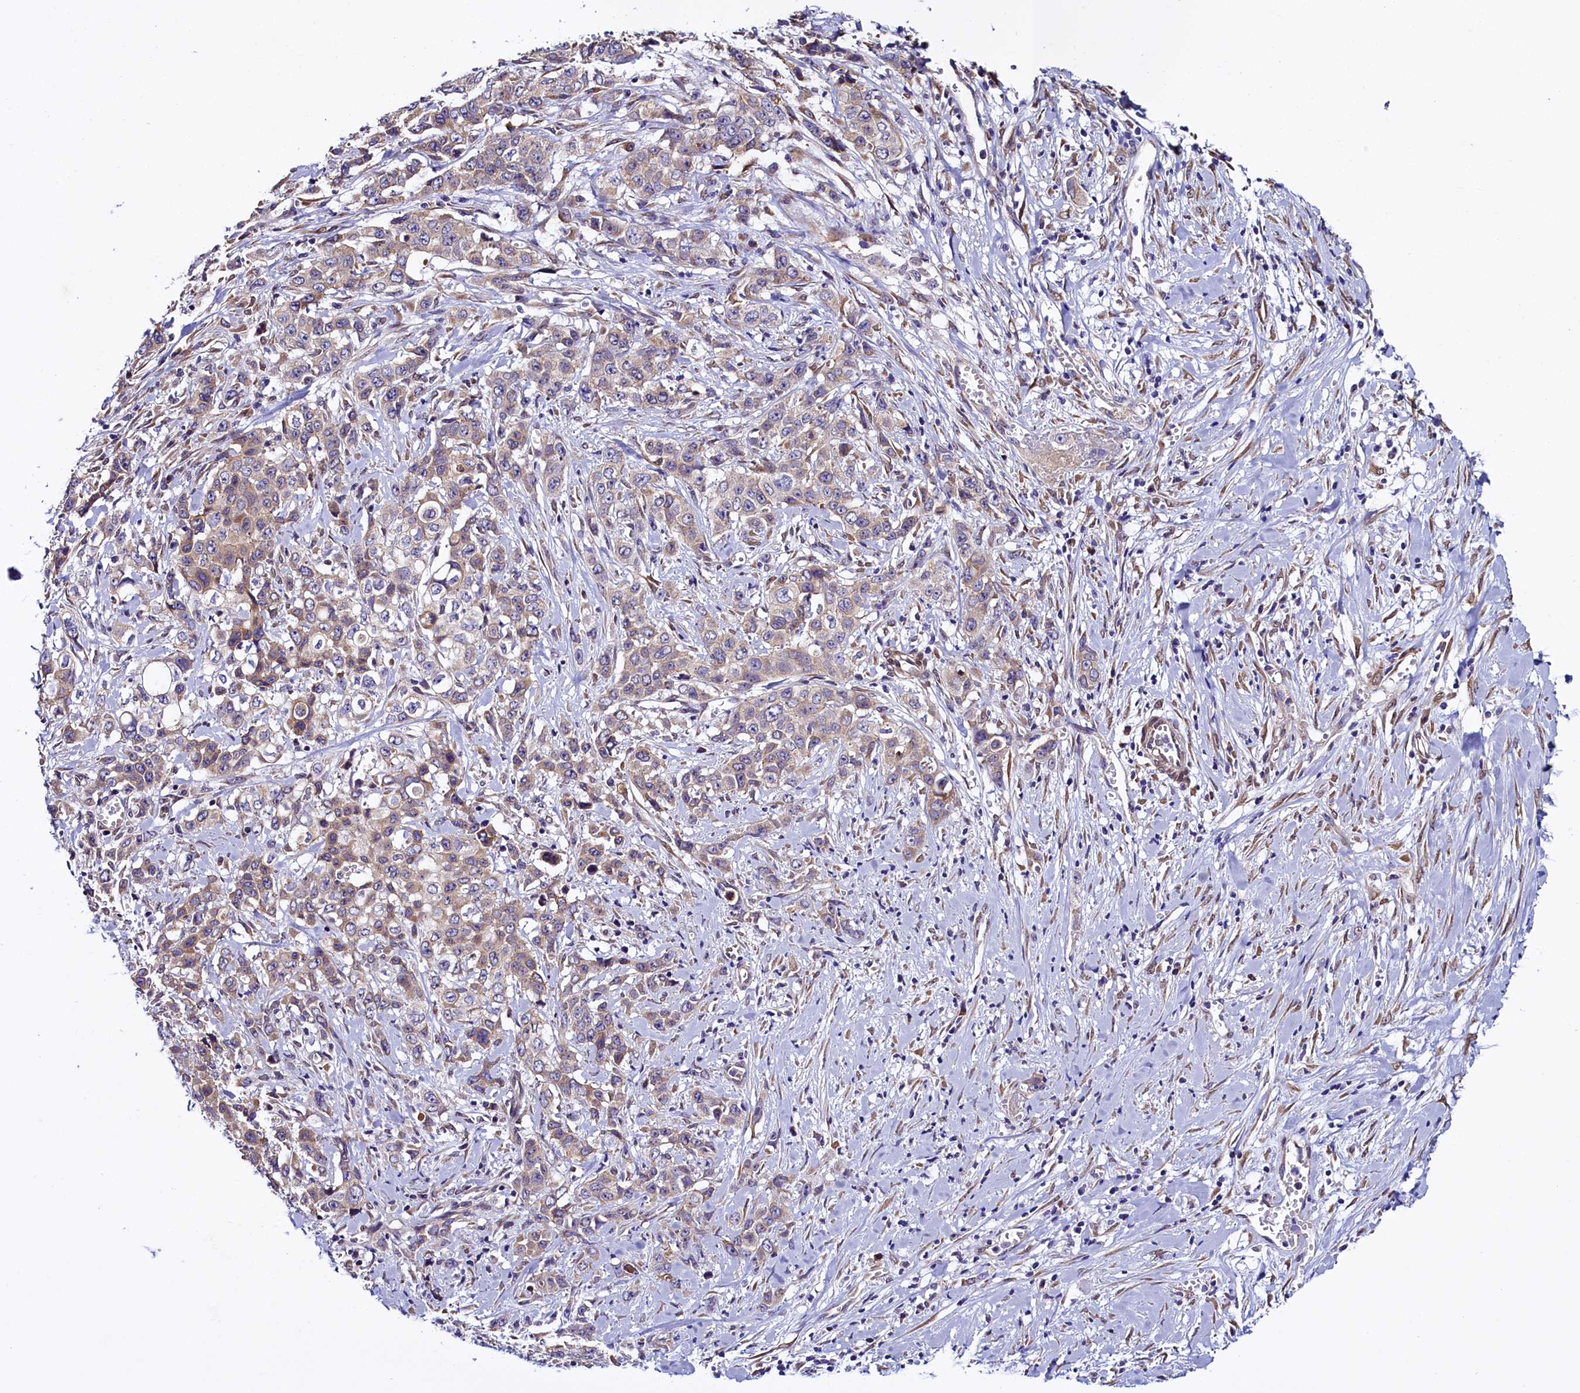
{"staining": {"intensity": "weak", "quantity": "<25%", "location": "cytoplasmic/membranous"}, "tissue": "stomach cancer", "cell_type": "Tumor cells", "image_type": "cancer", "snomed": [{"axis": "morphology", "description": "Adenocarcinoma, NOS"}, {"axis": "topography", "description": "Stomach, upper"}], "caption": "This is an immunohistochemistry (IHC) histopathology image of adenocarcinoma (stomach). There is no positivity in tumor cells.", "gene": "UACA", "patient": {"sex": "male", "age": 62}}